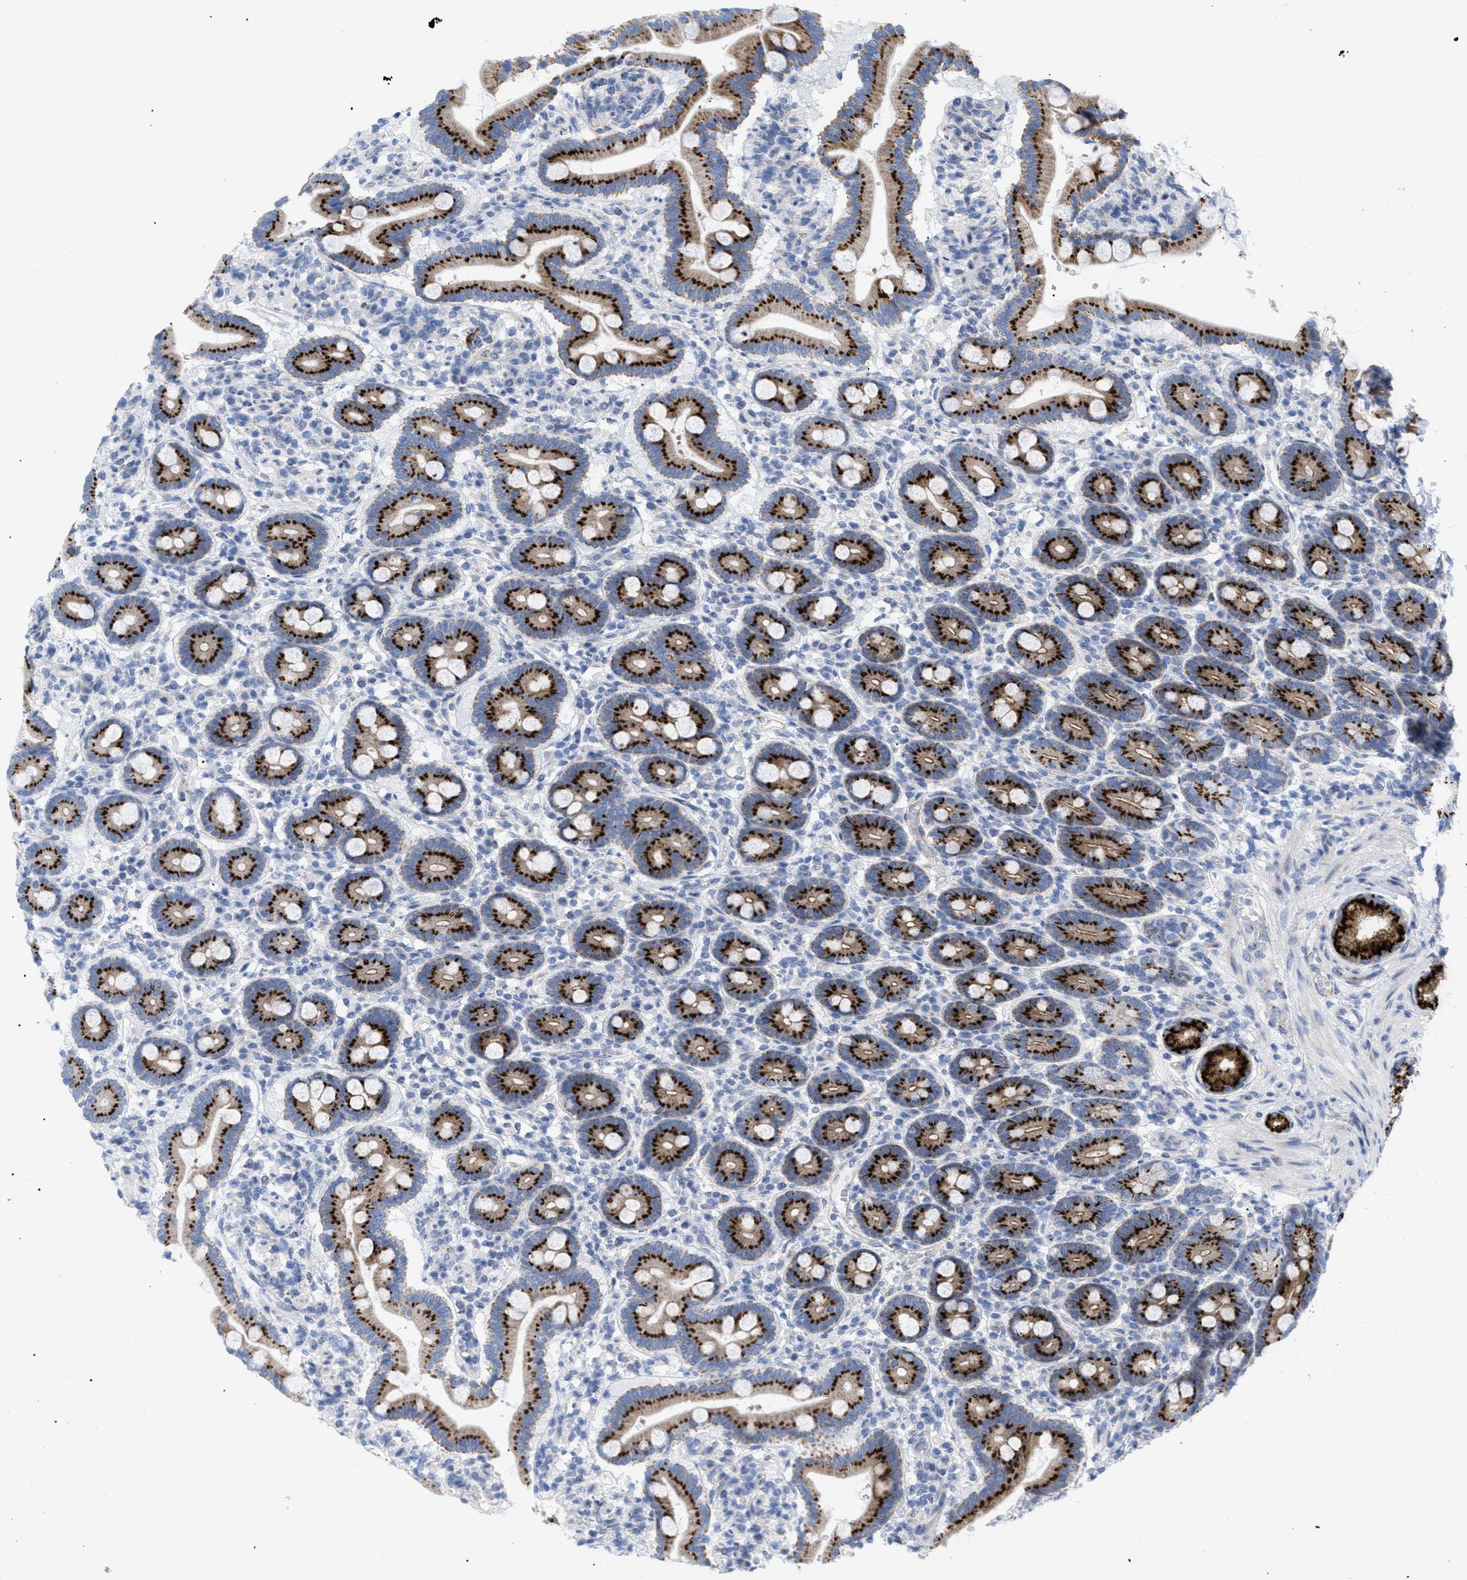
{"staining": {"intensity": "strong", "quantity": ">75%", "location": "cytoplasmic/membranous"}, "tissue": "duodenum", "cell_type": "Glandular cells", "image_type": "normal", "snomed": [{"axis": "morphology", "description": "Normal tissue, NOS"}, {"axis": "topography", "description": "Duodenum"}], "caption": "Immunohistochemical staining of normal duodenum exhibits strong cytoplasmic/membranous protein positivity in approximately >75% of glandular cells. (DAB (3,3'-diaminobenzidine) IHC, brown staining for protein, blue staining for nuclei).", "gene": "TMEM17", "patient": {"sex": "male", "age": 54}}